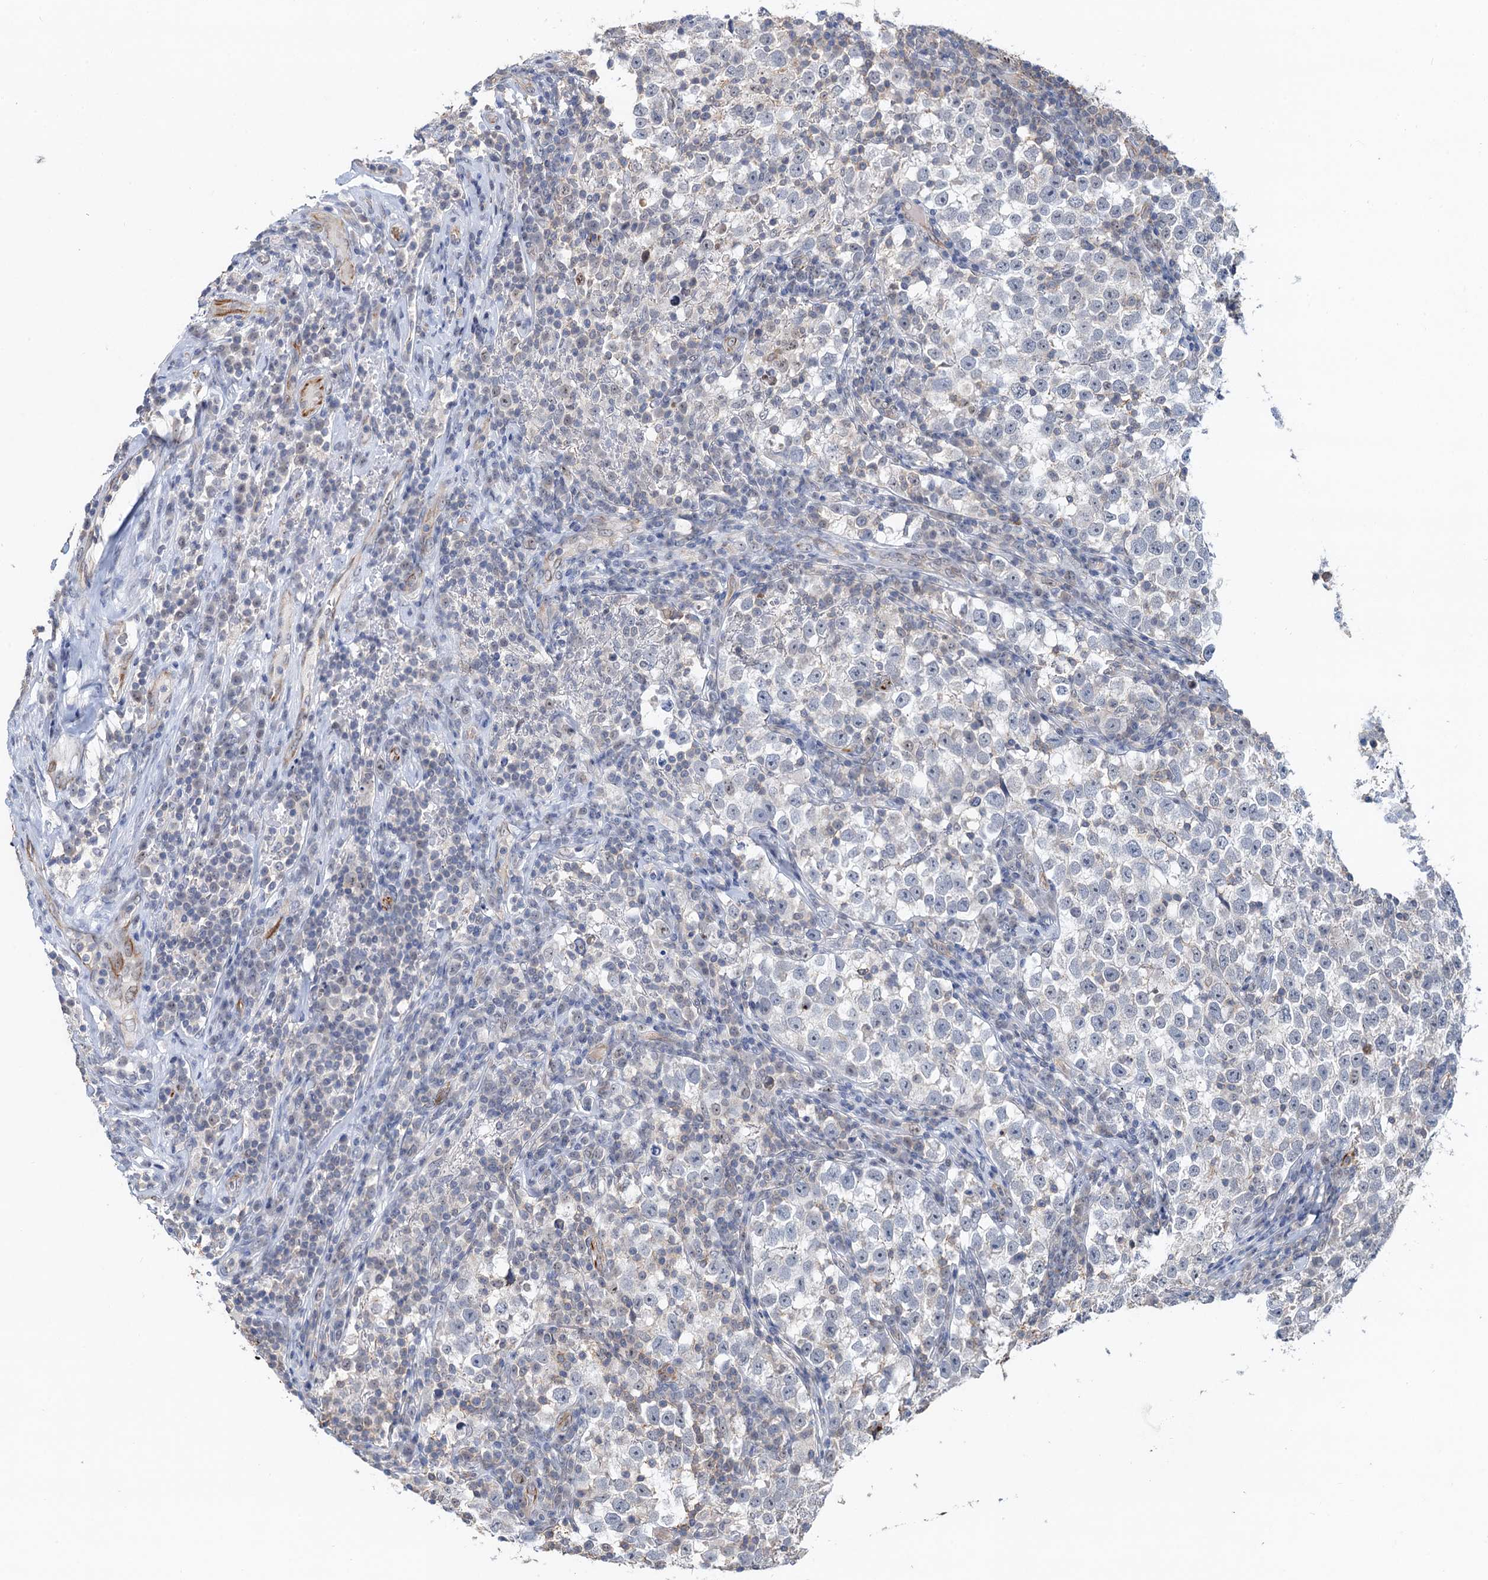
{"staining": {"intensity": "negative", "quantity": "none", "location": "none"}, "tissue": "testis cancer", "cell_type": "Tumor cells", "image_type": "cancer", "snomed": [{"axis": "morphology", "description": "Normal tissue, NOS"}, {"axis": "morphology", "description": "Seminoma, NOS"}, {"axis": "topography", "description": "Testis"}], "caption": "This is an immunohistochemistry photomicrograph of human testis cancer (seminoma). There is no positivity in tumor cells.", "gene": "TMA16", "patient": {"sex": "male", "age": 43}}